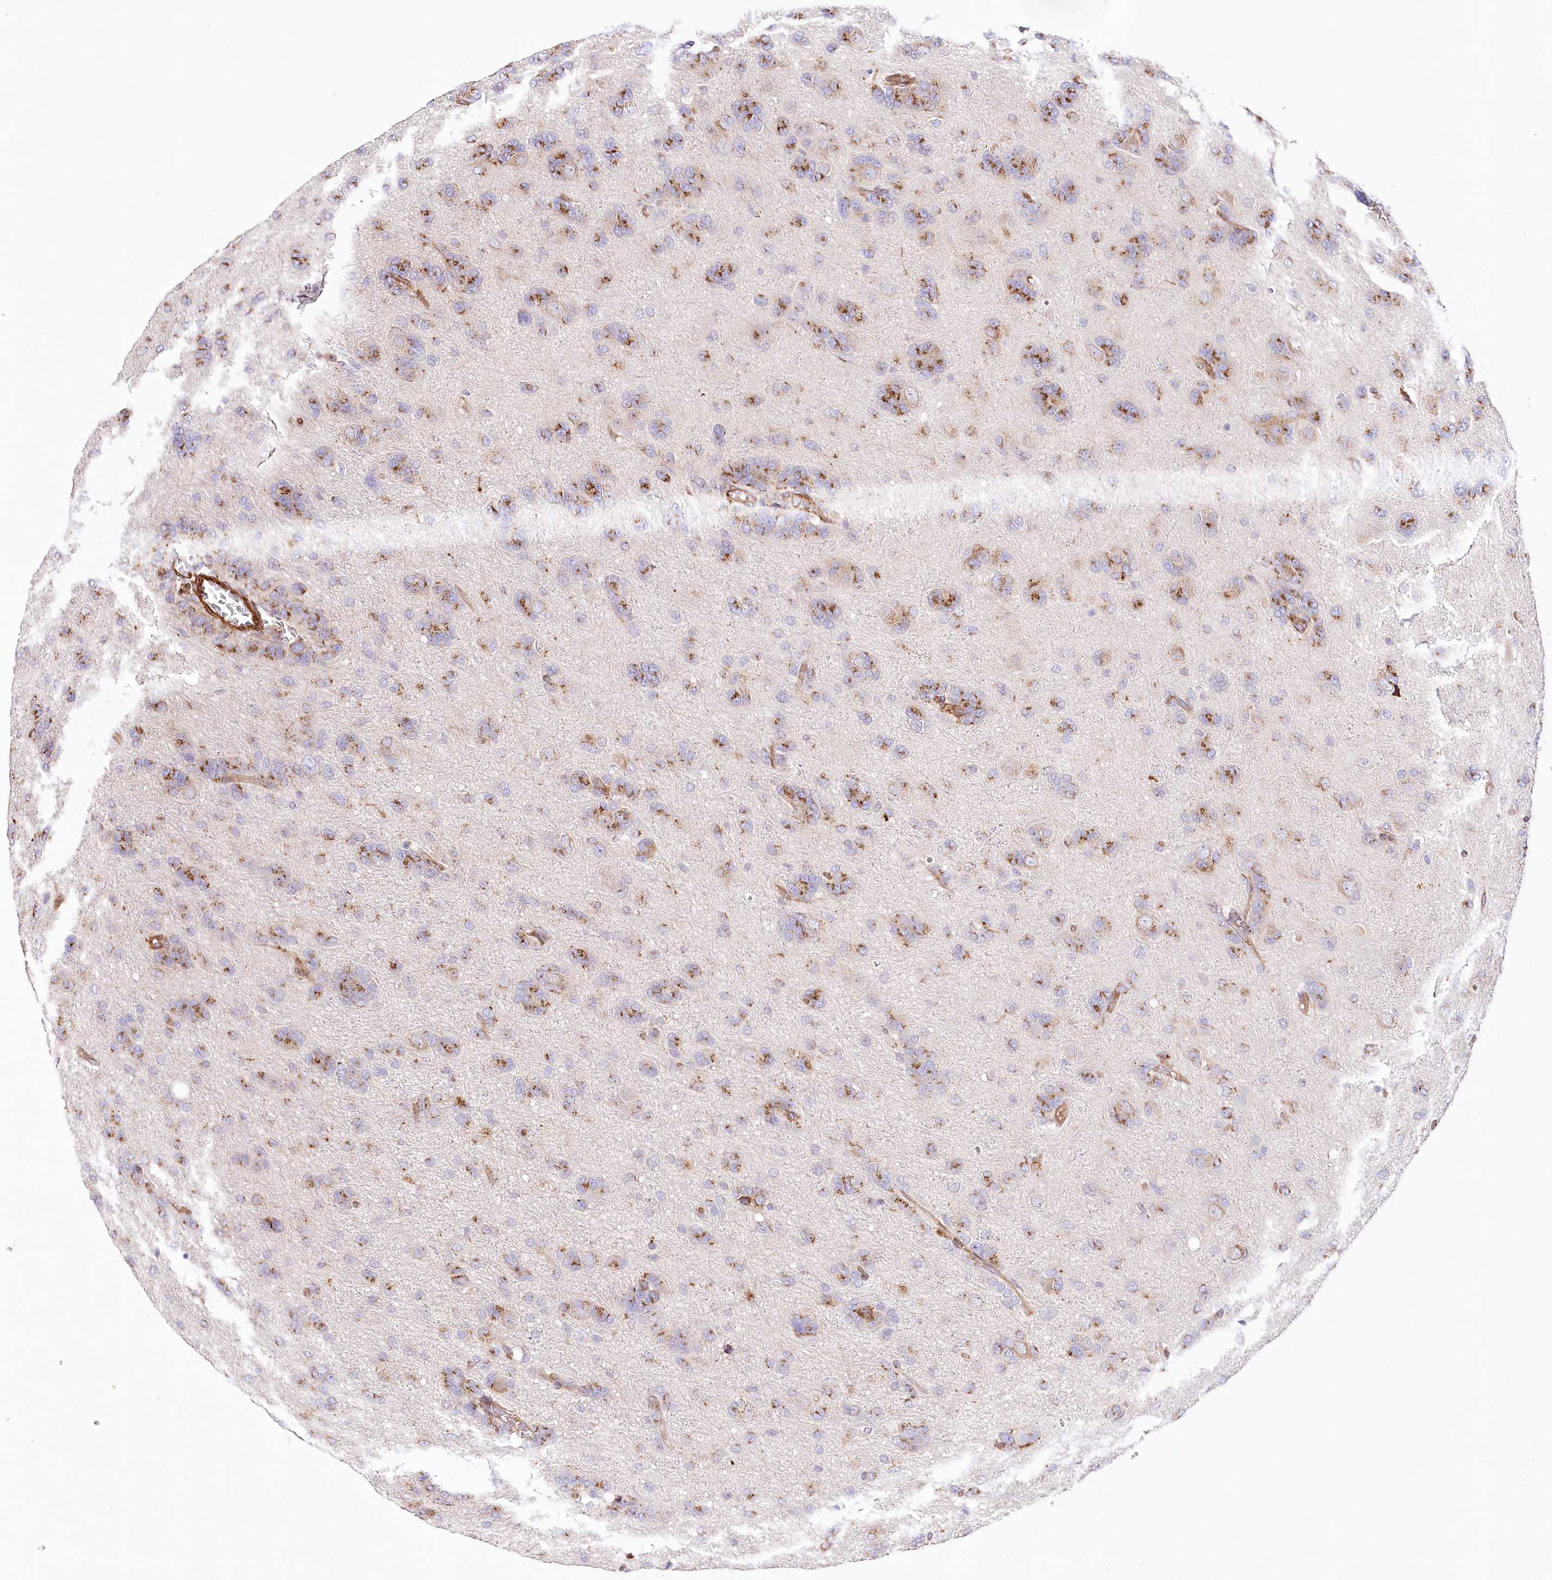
{"staining": {"intensity": "moderate", "quantity": ">75%", "location": "cytoplasmic/membranous"}, "tissue": "glioma", "cell_type": "Tumor cells", "image_type": "cancer", "snomed": [{"axis": "morphology", "description": "Glioma, malignant, High grade"}, {"axis": "topography", "description": "Brain"}], "caption": "Protein analysis of glioma tissue shows moderate cytoplasmic/membranous expression in about >75% of tumor cells. (DAB (3,3'-diaminobenzidine) = brown stain, brightfield microscopy at high magnification).", "gene": "ABRAXAS2", "patient": {"sex": "female", "age": 59}}